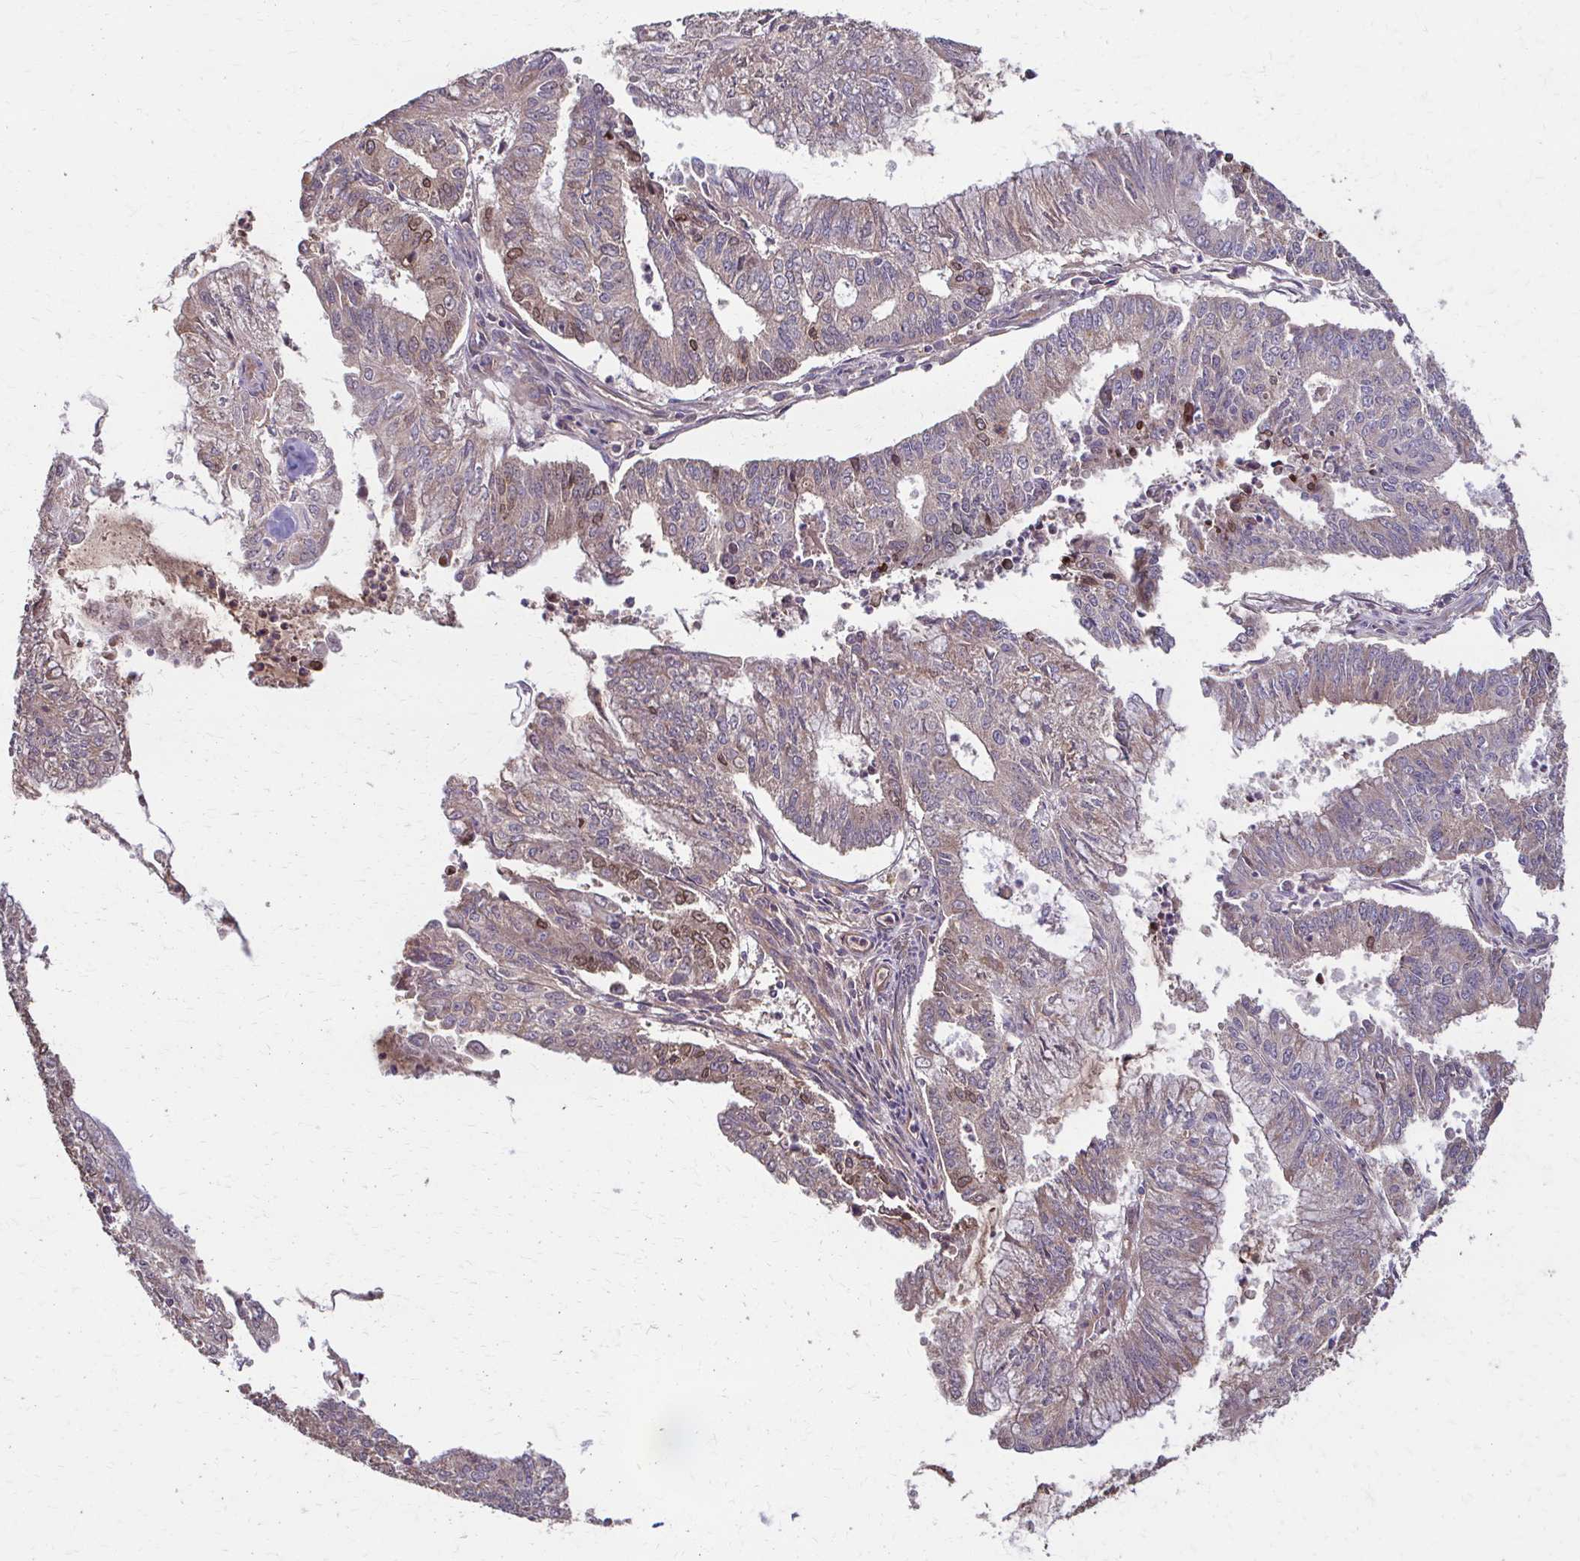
{"staining": {"intensity": "weak", "quantity": "25%-75%", "location": "cytoplasmic/membranous,nuclear"}, "tissue": "endometrial cancer", "cell_type": "Tumor cells", "image_type": "cancer", "snomed": [{"axis": "morphology", "description": "Adenocarcinoma, NOS"}, {"axis": "topography", "description": "Endometrium"}], "caption": "A histopathology image of adenocarcinoma (endometrial) stained for a protein displays weak cytoplasmic/membranous and nuclear brown staining in tumor cells.", "gene": "IL18BP", "patient": {"sex": "female", "age": 61}}